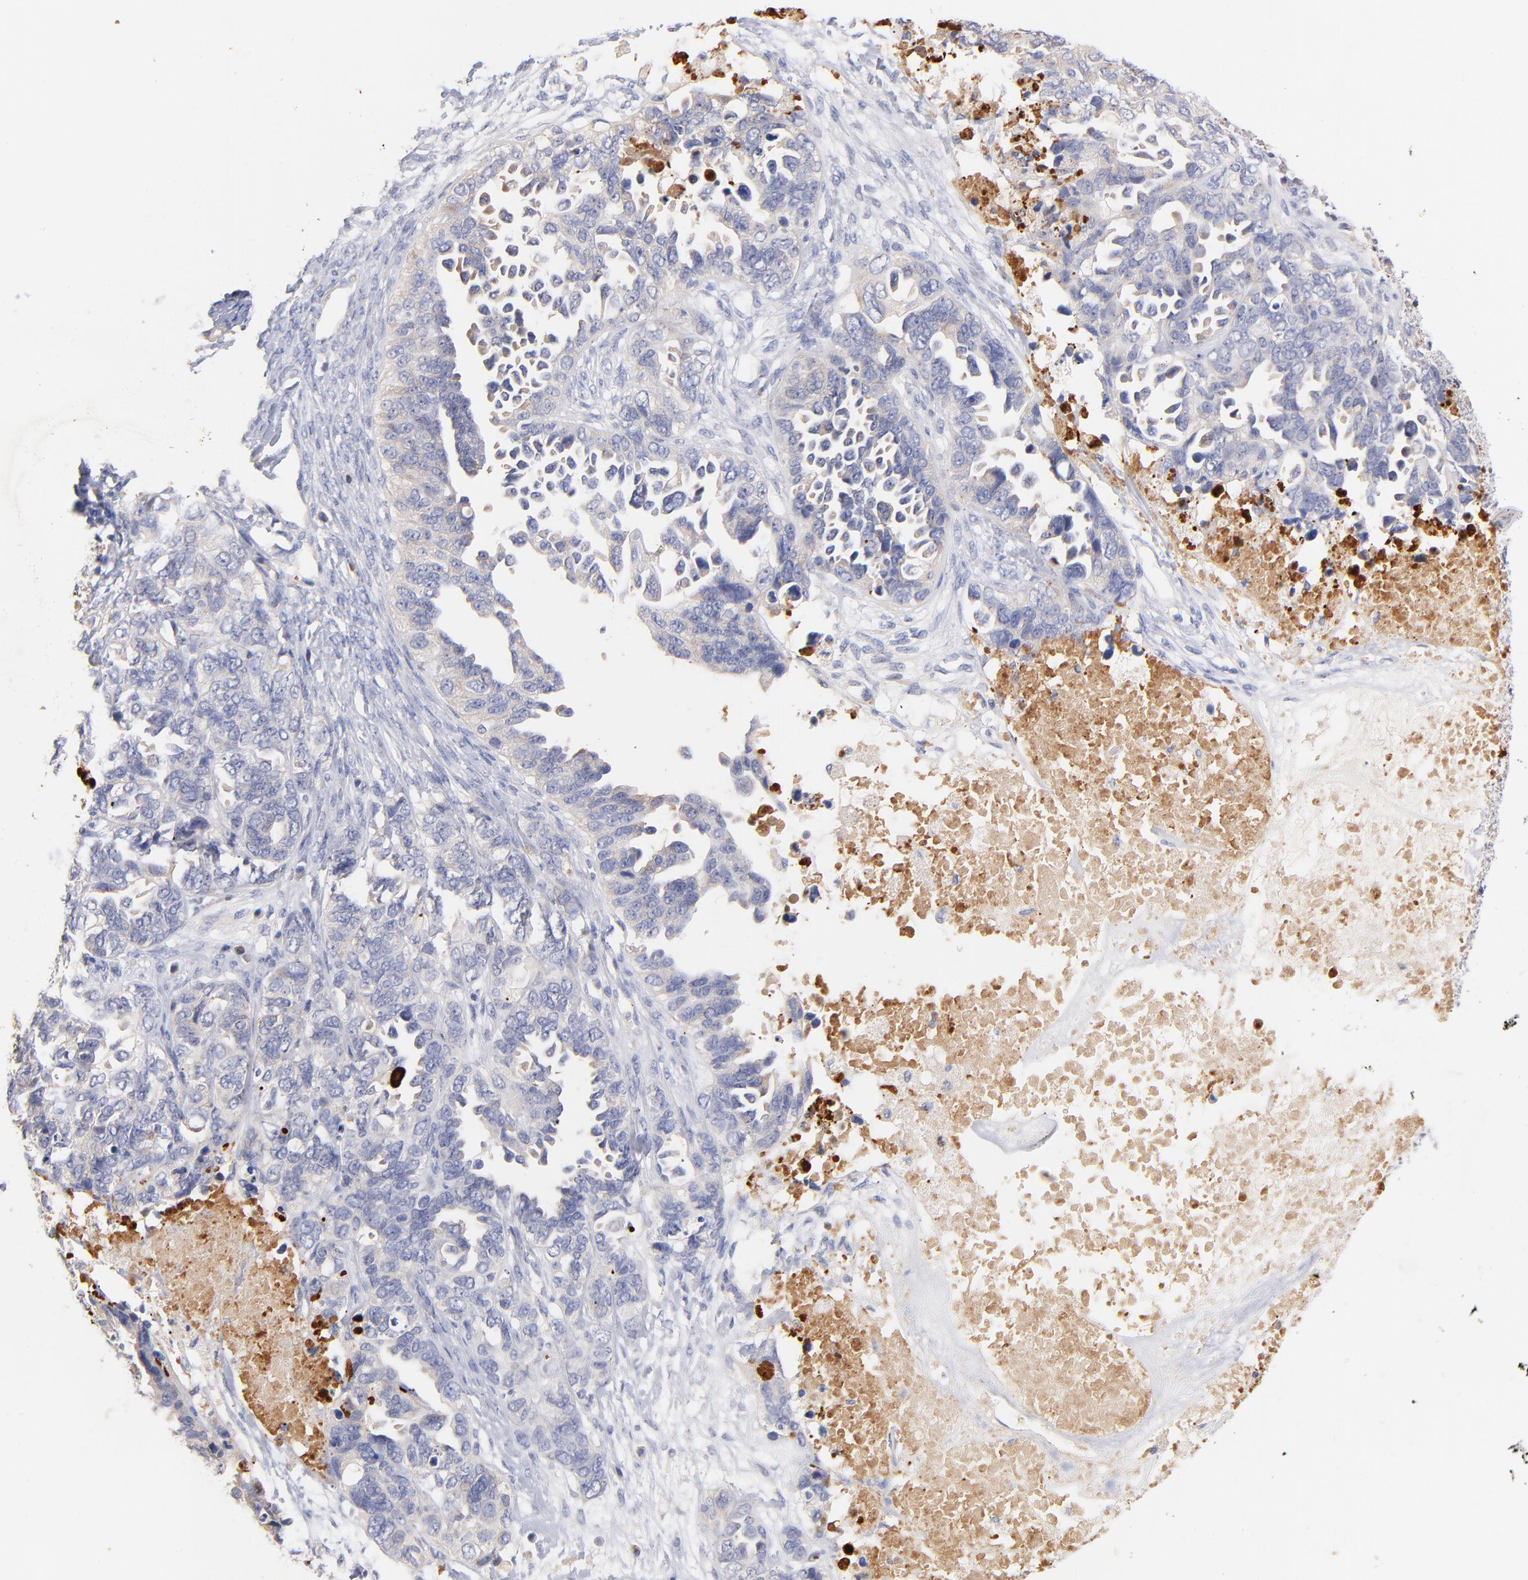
{"staining": {"intensity": "weak", "quantity": "<25%", "location": "cytoplasmic/membranous"}, "tissue": "ovarian cancer", "cell_type": "Tumor cells", "image_type": "cancer", "snomed": [{"axis": "morphology", "description": "Cystadenocarcinoma, serous, NOS"}, {"axis": "topography", "description": "Ovary"}], "caption": "There is no significant expression in tumor cells of serous cystadenocarcinoma (ovarian).", "gene": "KREMEN2", "patient": {"sex": "female", "age": 82}}